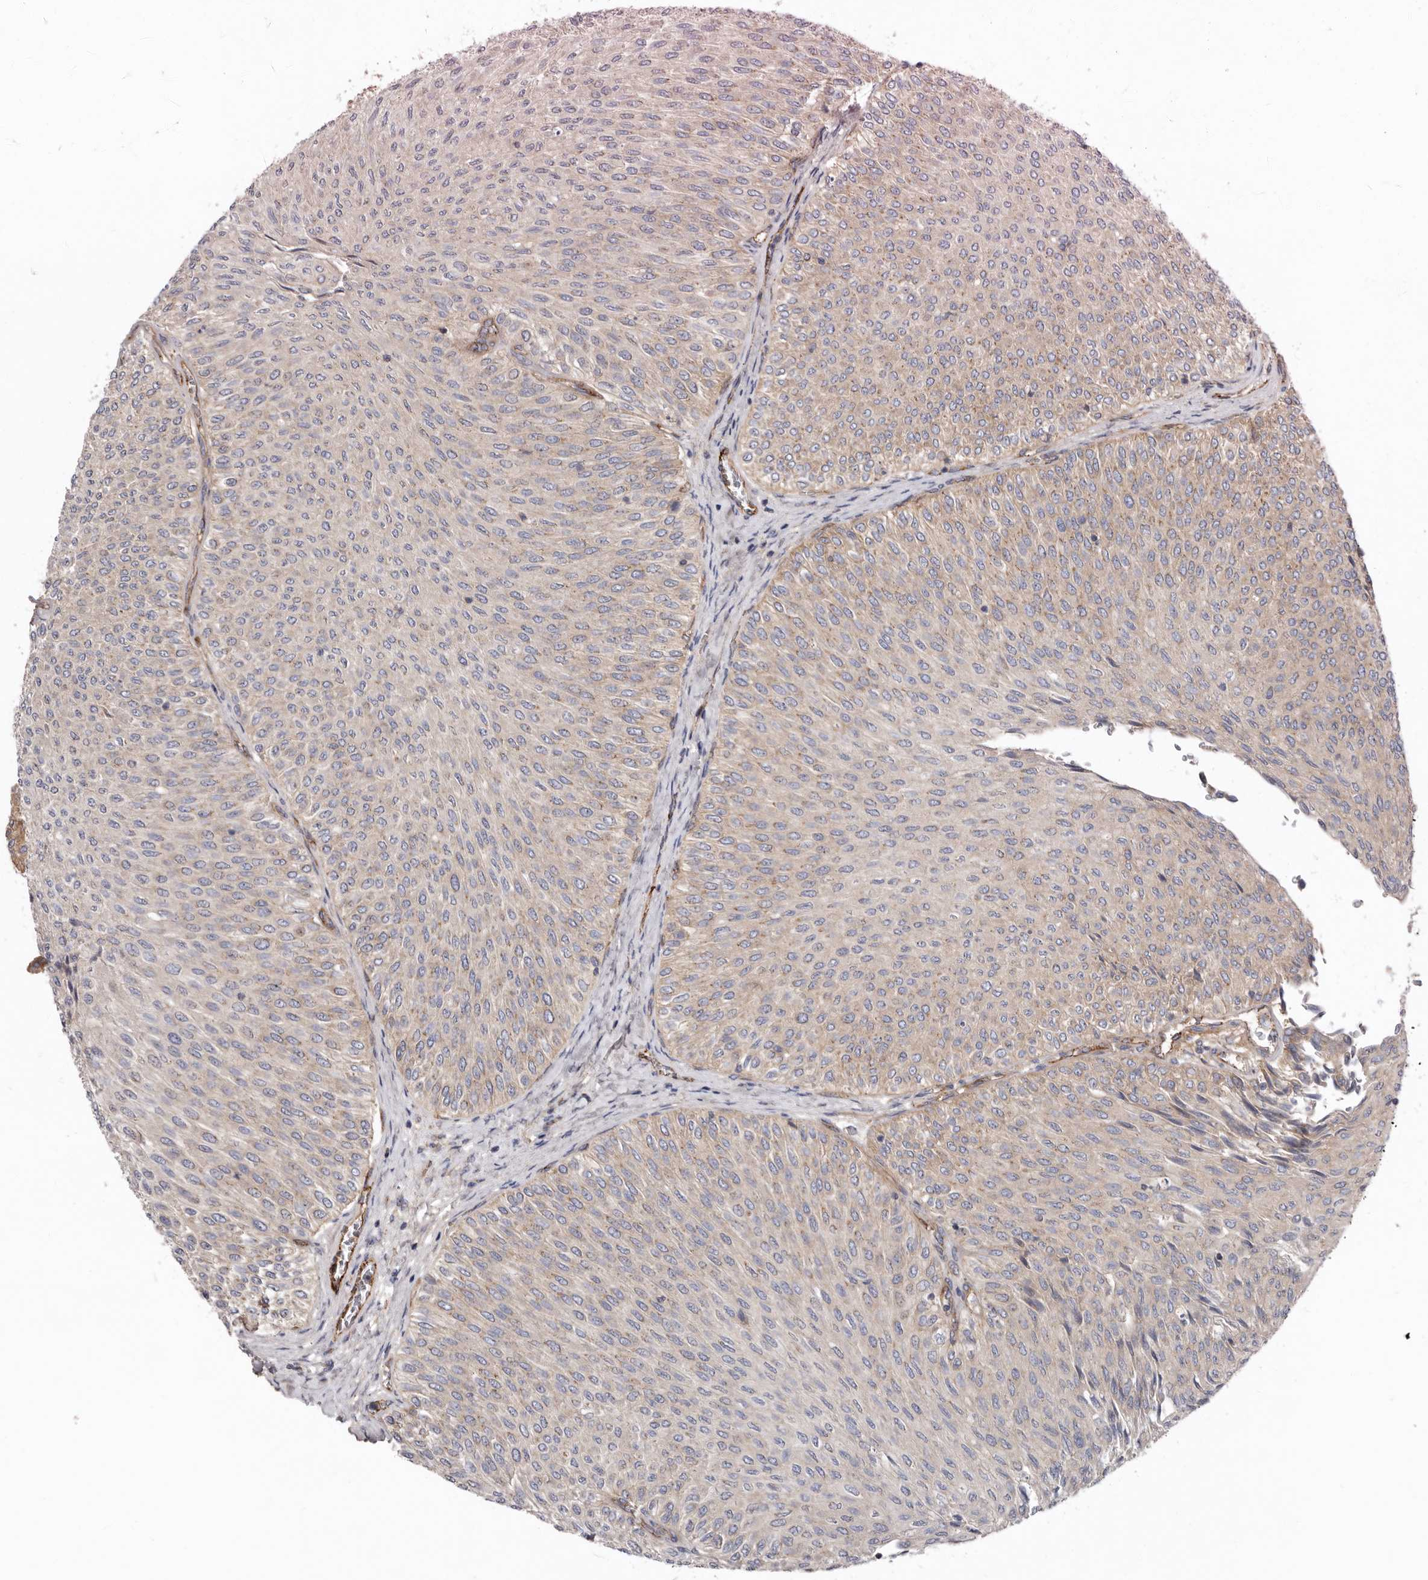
{"staining": {"intensity": "moderate", "quantity": "25%-75%", "location": "cytoplasmic/membranous"}, "tissue": "urothelial cancer", "cell_type": "Tumor cells", "image_type": "cancer", "snomed": [{"axis": "morphology", "description": "Urothelial carcinoma, Low grade"}, {"axis": "topography", "description": "Urinary bladder"}], "caption": "Approximately 25%-75% of tumor cells in urothelial cancer display moderate cytoplasmic/membranous protein staining as visualized by brown immunohistochemical staining.", "gene": "LUZP1", "patient": {"sex": "male", "age": 78}}